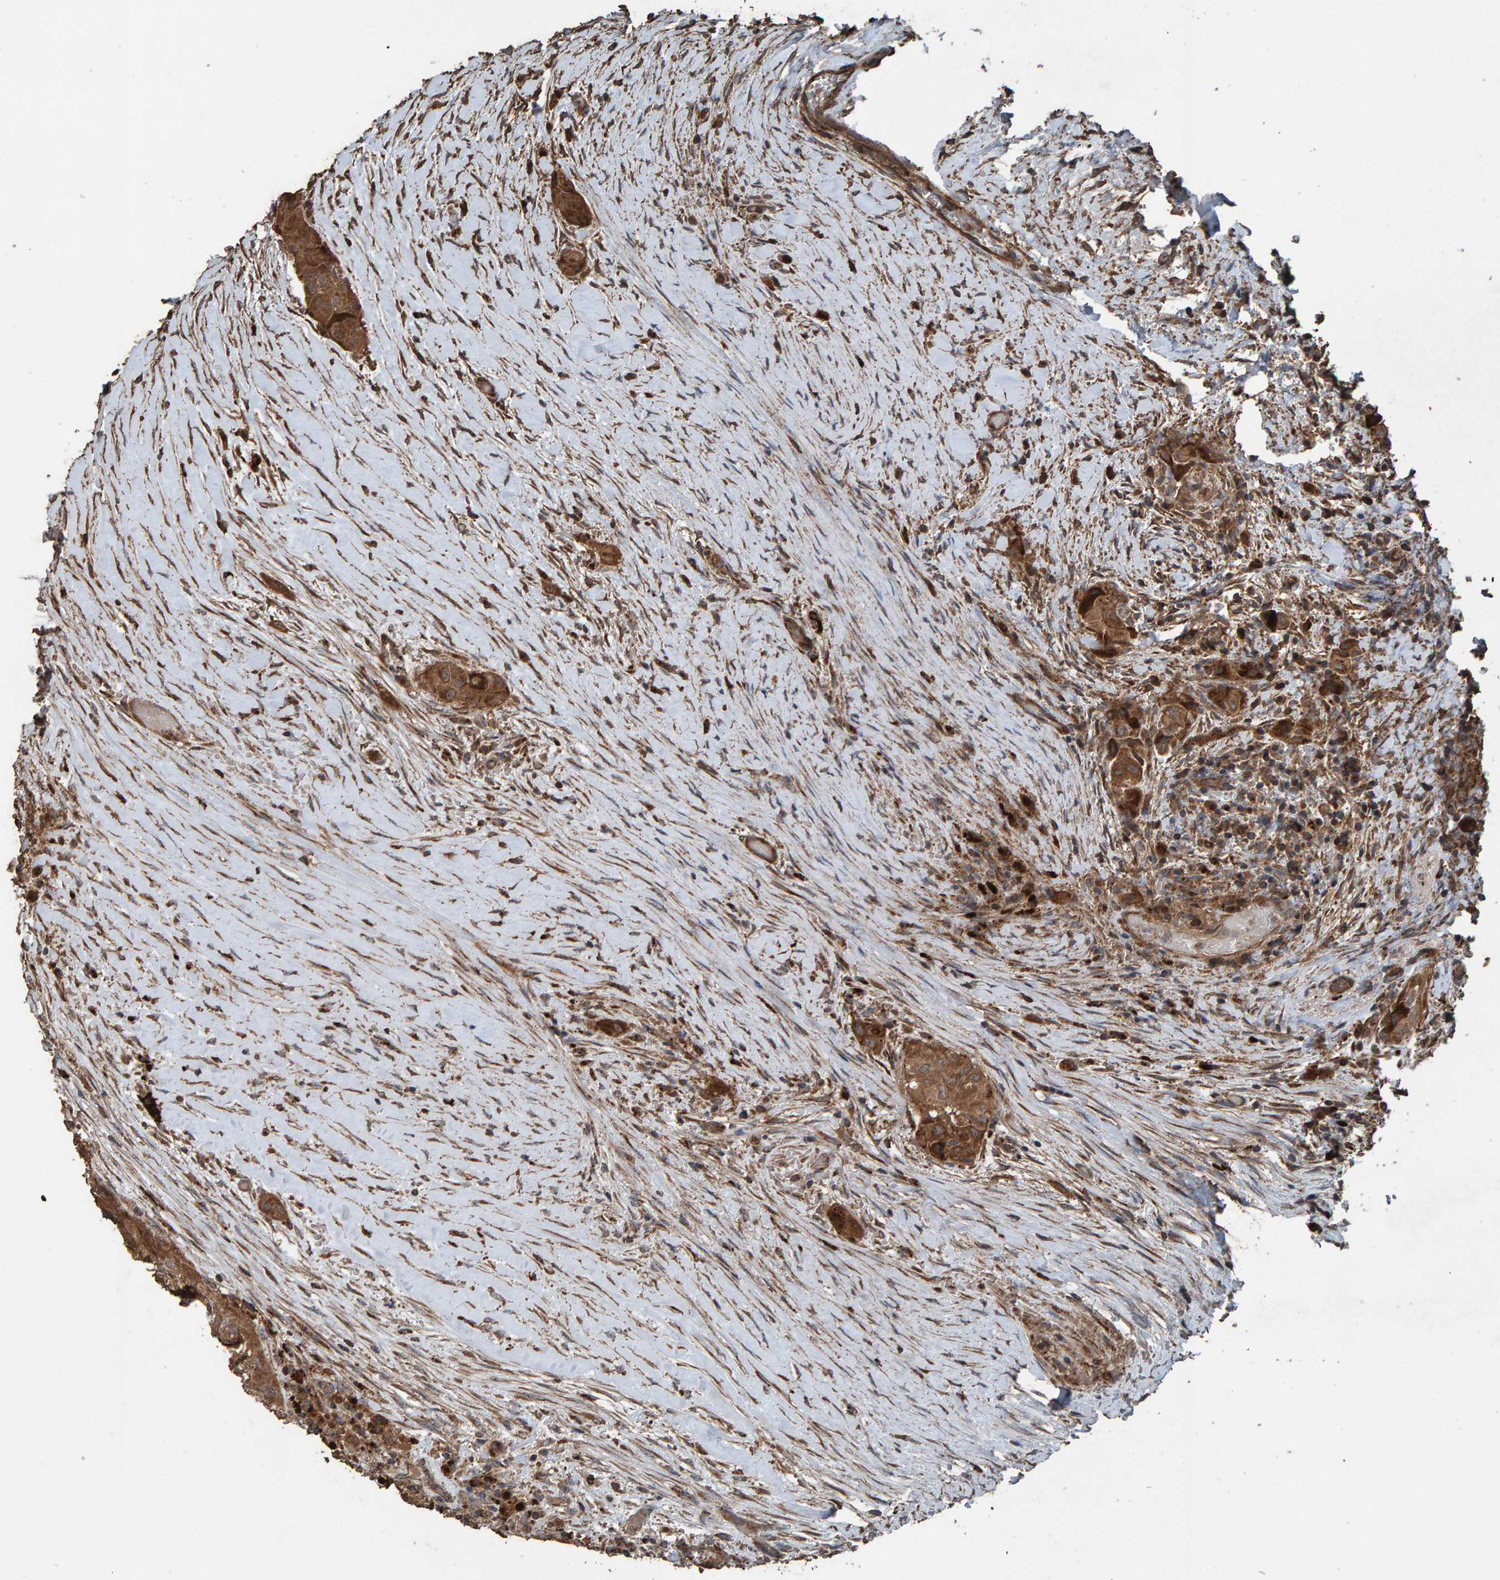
{"staining": {"intensity": "strong", "quantity": "25%-75%", "location": "cytoplasmic/membranous"}, "tissue": "thyroid cancer", "cell_type": "Tumor cells", "image_type": "cancer", "snomed": [{"axis": "morphology", "description": "Papillary adenocarcinoma, NOS"}, {"axis": "topography", "description": "Thyroid gland"}], "caption": "Immunohistochemical staining of thyroid papillary adenocarcinoma shows high levels of strong cytoplasmic/membranous protein staining in approximately 25%-75% of tumor cells. (Stains: DAB (3,3'-diaminobenzidine) in brown, nuclei in blue, Microscopy: brightfield microscopy at high magnification).", "gene": "DUS1L", "patient": {"sex": "female", "age": 59}}